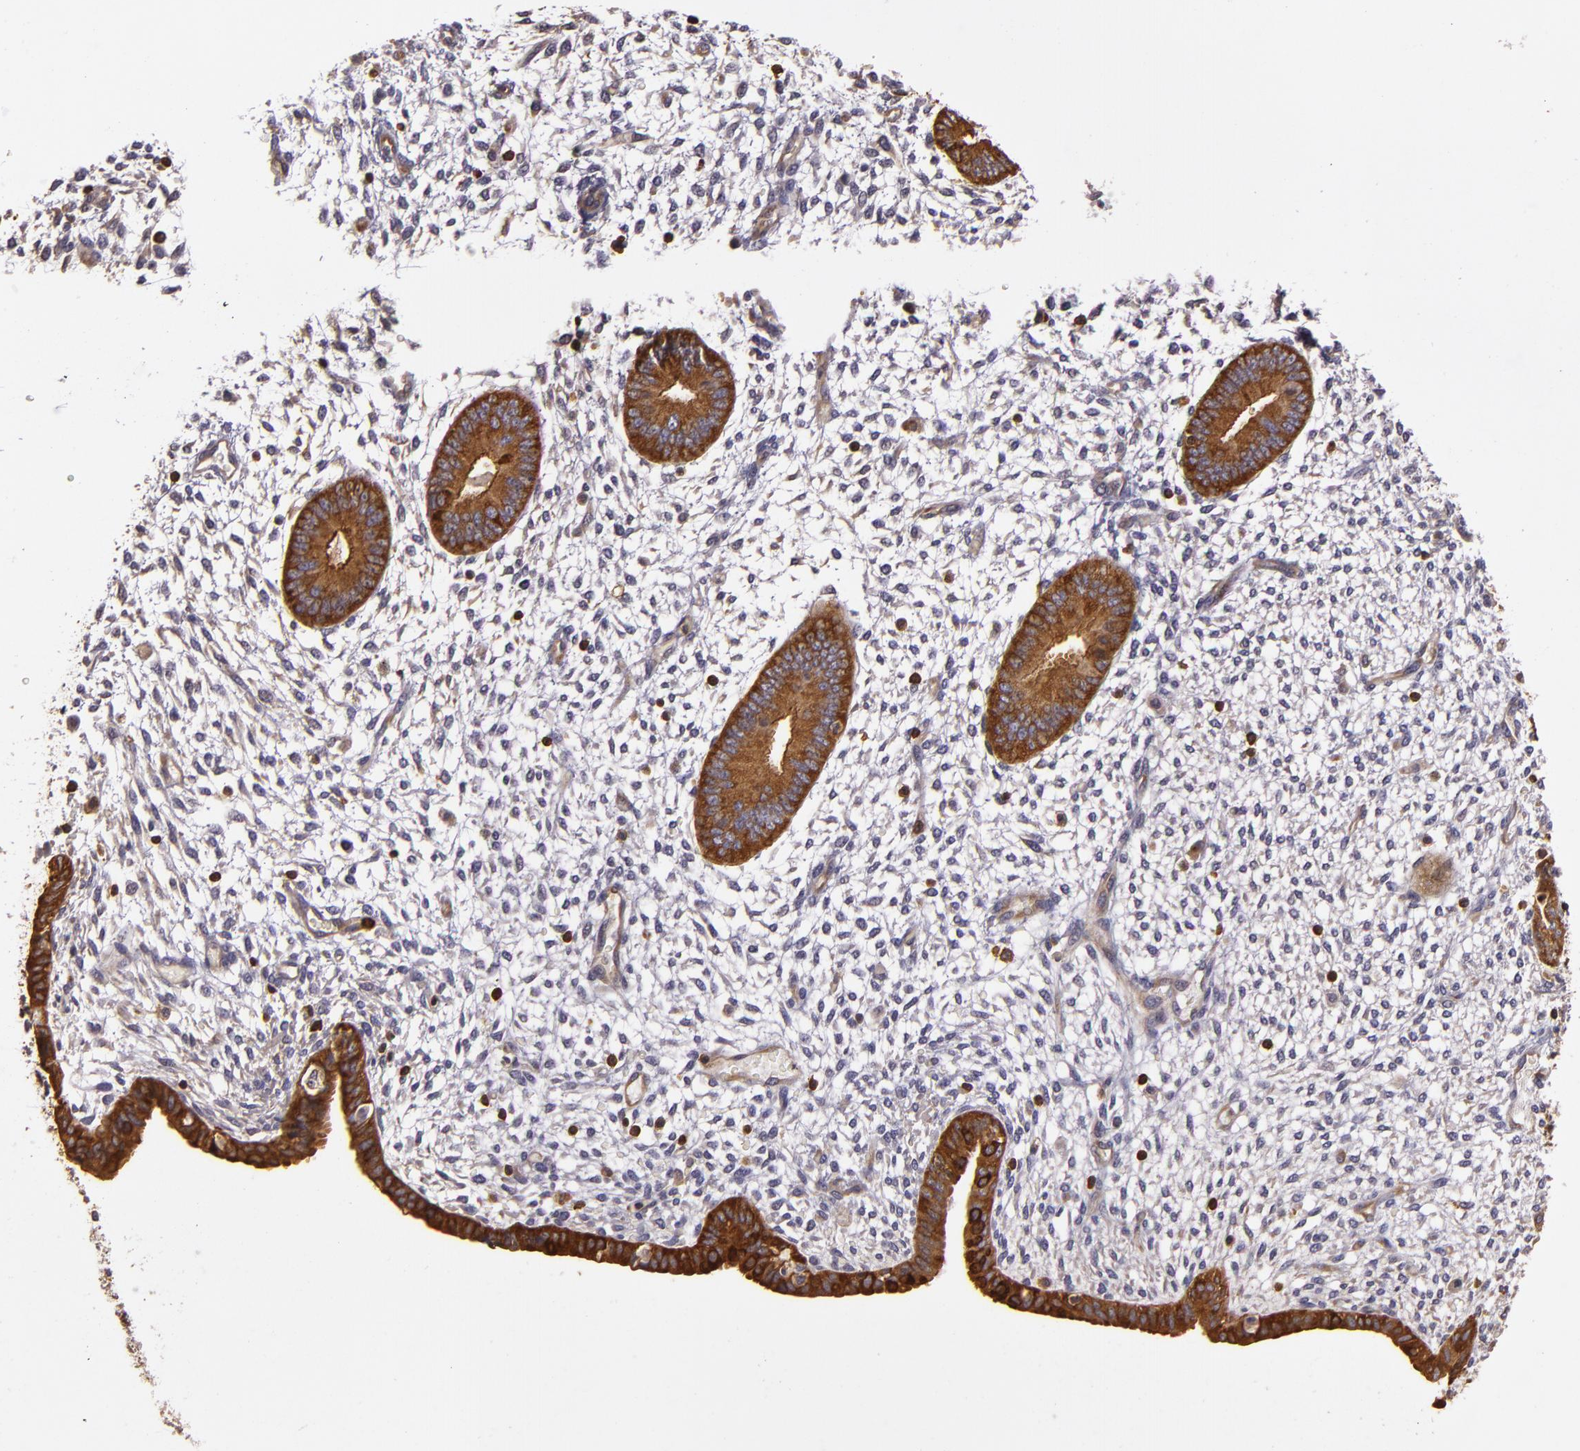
{"staining": {"intensity": "weak", "quantity": "25%-75%", "location": "cytoplasmic/membranous"}, "tissue": "endometrium", "cell_type": "Cells in endometrial stroma", "image_type": "normal", "snomed": [{"axis": "morphology", "description": "Normal tissue, NOS"}, {"axis": "topography", "description": "Endometrium"}], "caption": "Protein staining of unremarkable endometrium shows weak cytoplasmic/membranous staining in approximately 25%-75% of cells in endometrial stroma.", "gene": "SLC9A3R1", "patient": {"sex": "female", "age": 42}}